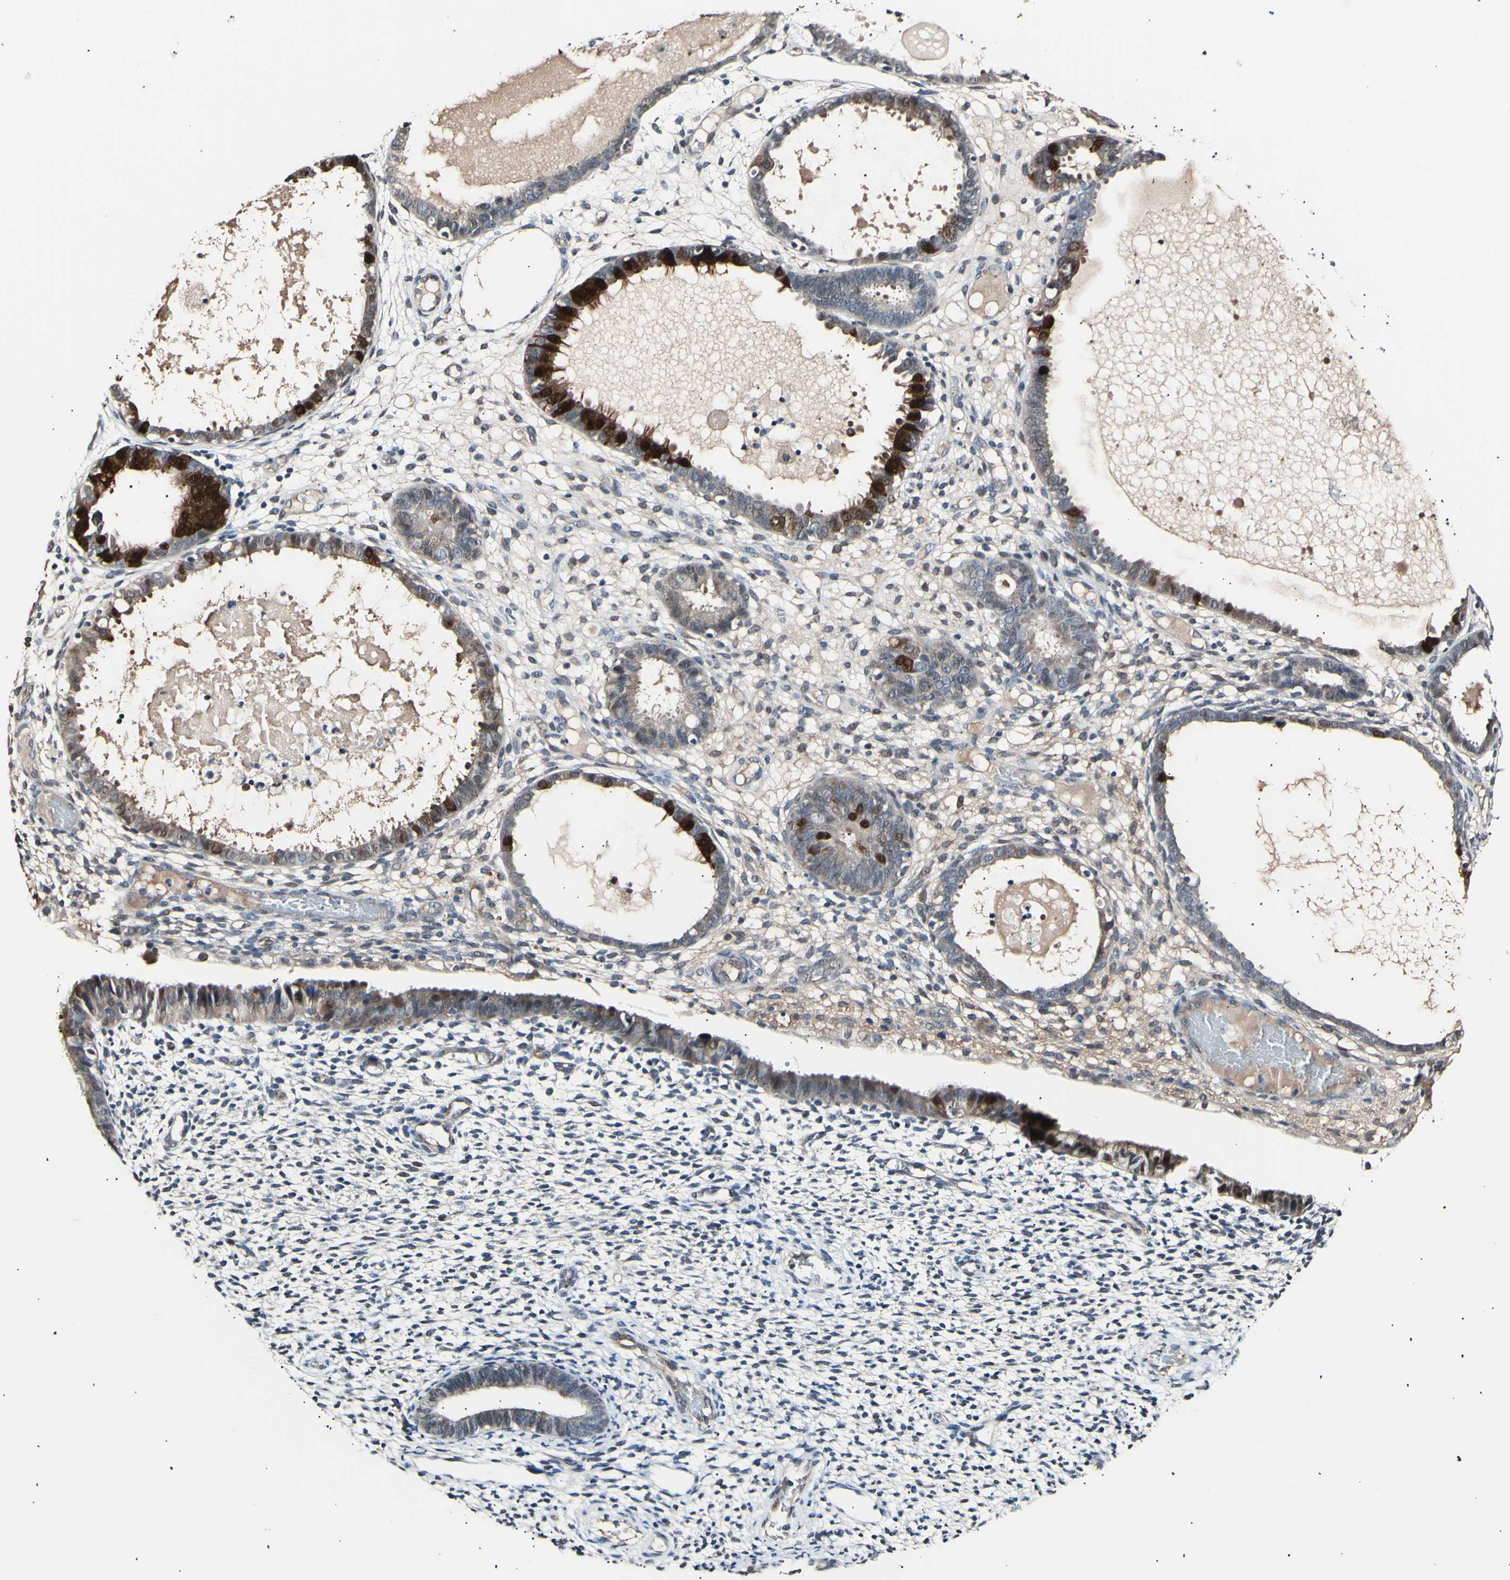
{"staining": {"intensity": "negative", "quantity": "none", "location": "none"}, "tissue": "endometrium", "cell_type": "Cells in endometrial stroma", "image_type": "normal", "snomed": [{"axis": "morphology", "description": "Normal tissue, NOS"}, {"axis": "topography", "description": "Endometrium"}], "caption": "A high-resolution photomicrograph shows immunohistochemistry staining of benign endometrium, which reveals no significant positivity in cells in endometrial stroma.", "gene": "AK1", "patient": {"sex": "female", "age": 61}}